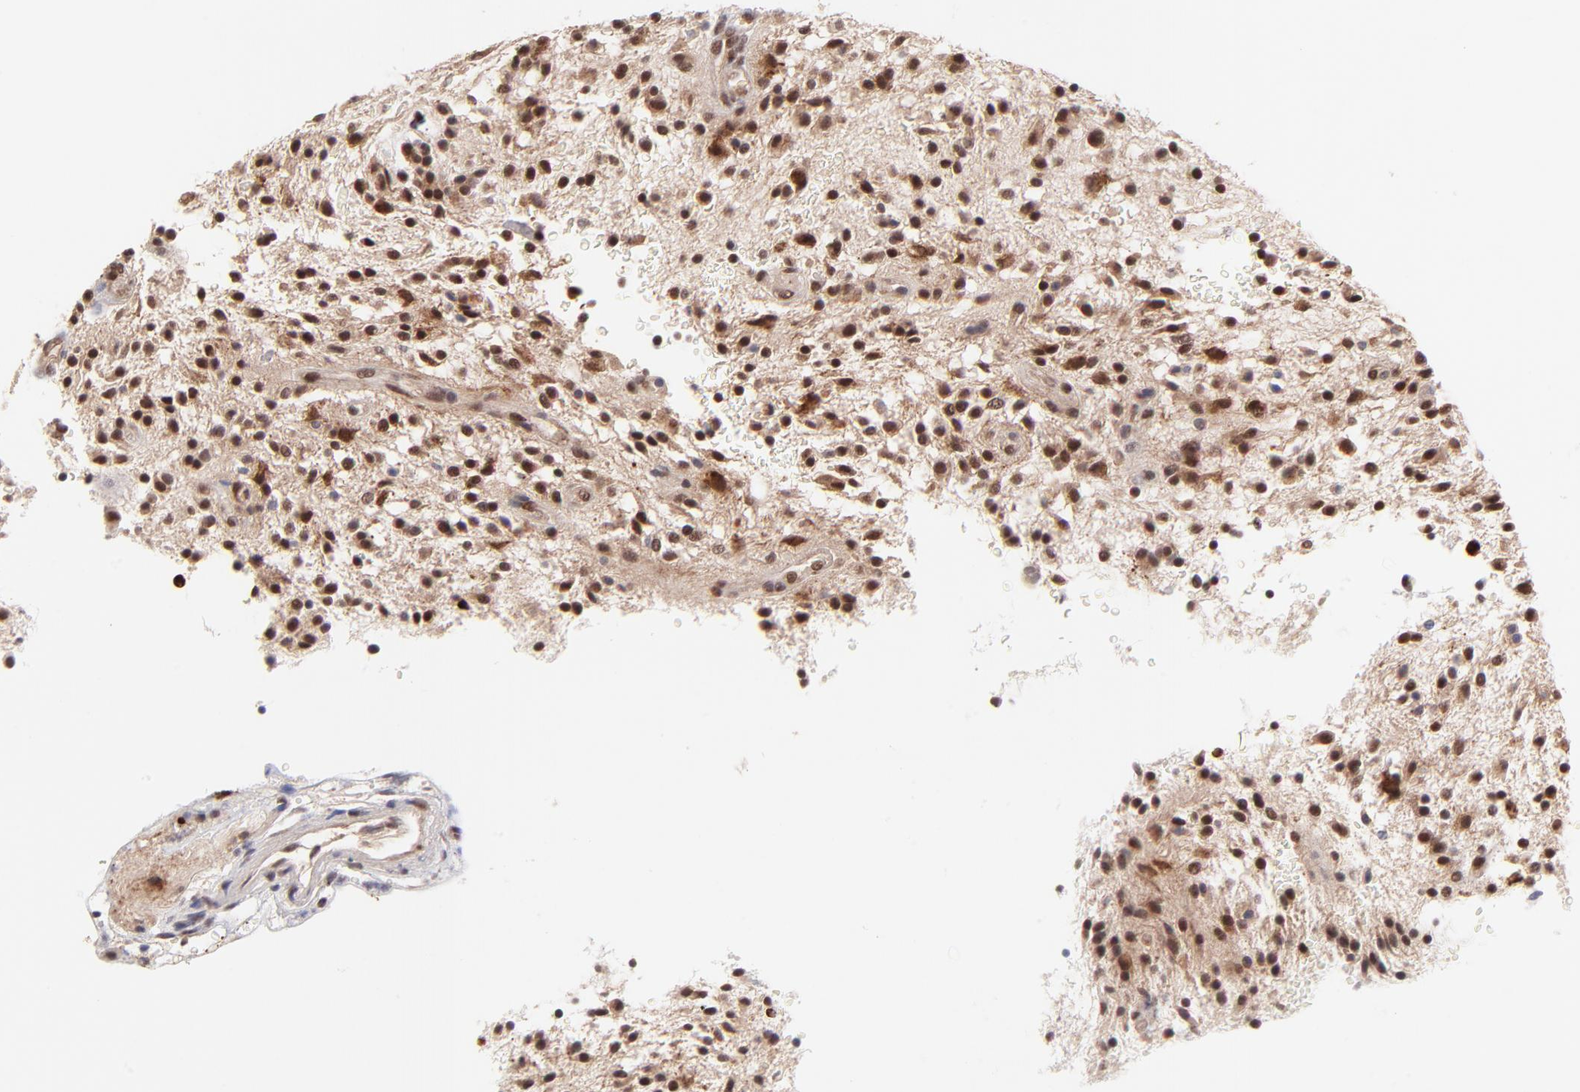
{"staining": {"intensity": "moderate", "quantity": ">75%", "location": "nuclear"}, "tissue": "glioma", "cell_type": "Tumor cells", "image_type": "cancer", "snomed": [{"axis": "morphology", "description": "Glioma, malignant, NOS"}, {"axis": "topography", "description": "Cerebellum"}], "caption": "Glioma stained for a protein (brown) demonstrates moderate nuclear positive staining in approximately >75% of tumor cells.", "gene": "MED12", "patient": {"sex": "female", "age": 10}}